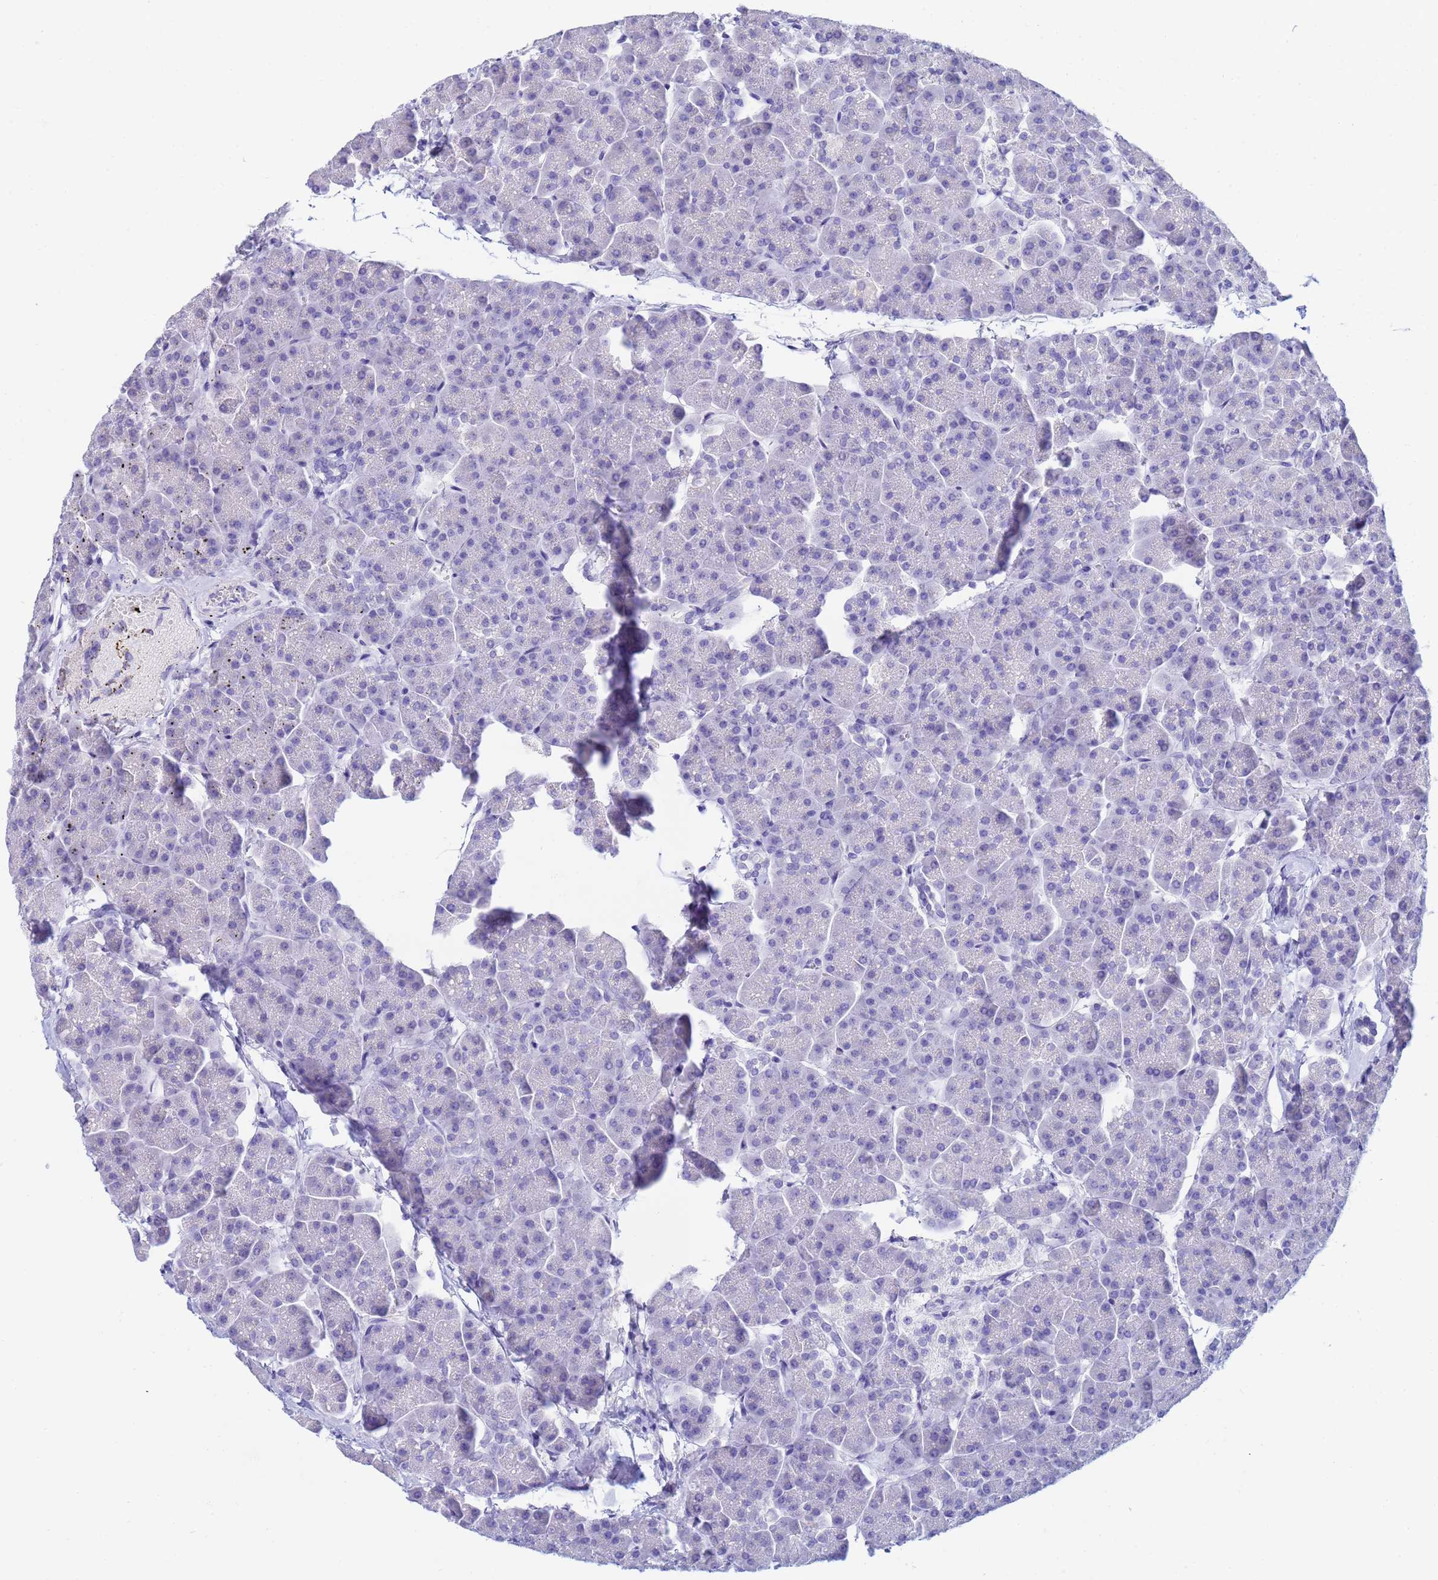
{"staining": {"intensity": "negative", "quantity": "none", "location": "none"}, "tissue": "pancreas", "cell_type": "Exocrine glandular cells", "image_type": "normal", "snomed": [{"axis": "morphology", "description": "Normal tissue, NOS"}, {"axis": "topography", "description": "Pancreas"}, {"axis": "topography", "description": "Peripheral nerve tissue"}], "caption": "The micrograph displays no staining of exocrine glandular cells in normal pancreas. (Brightfield microscopy of DAB (3,3'-diaminobenzidine) IHC at high magnification).", "gene": "CSTB", "patient": {"sex": "male", "age": 54}}